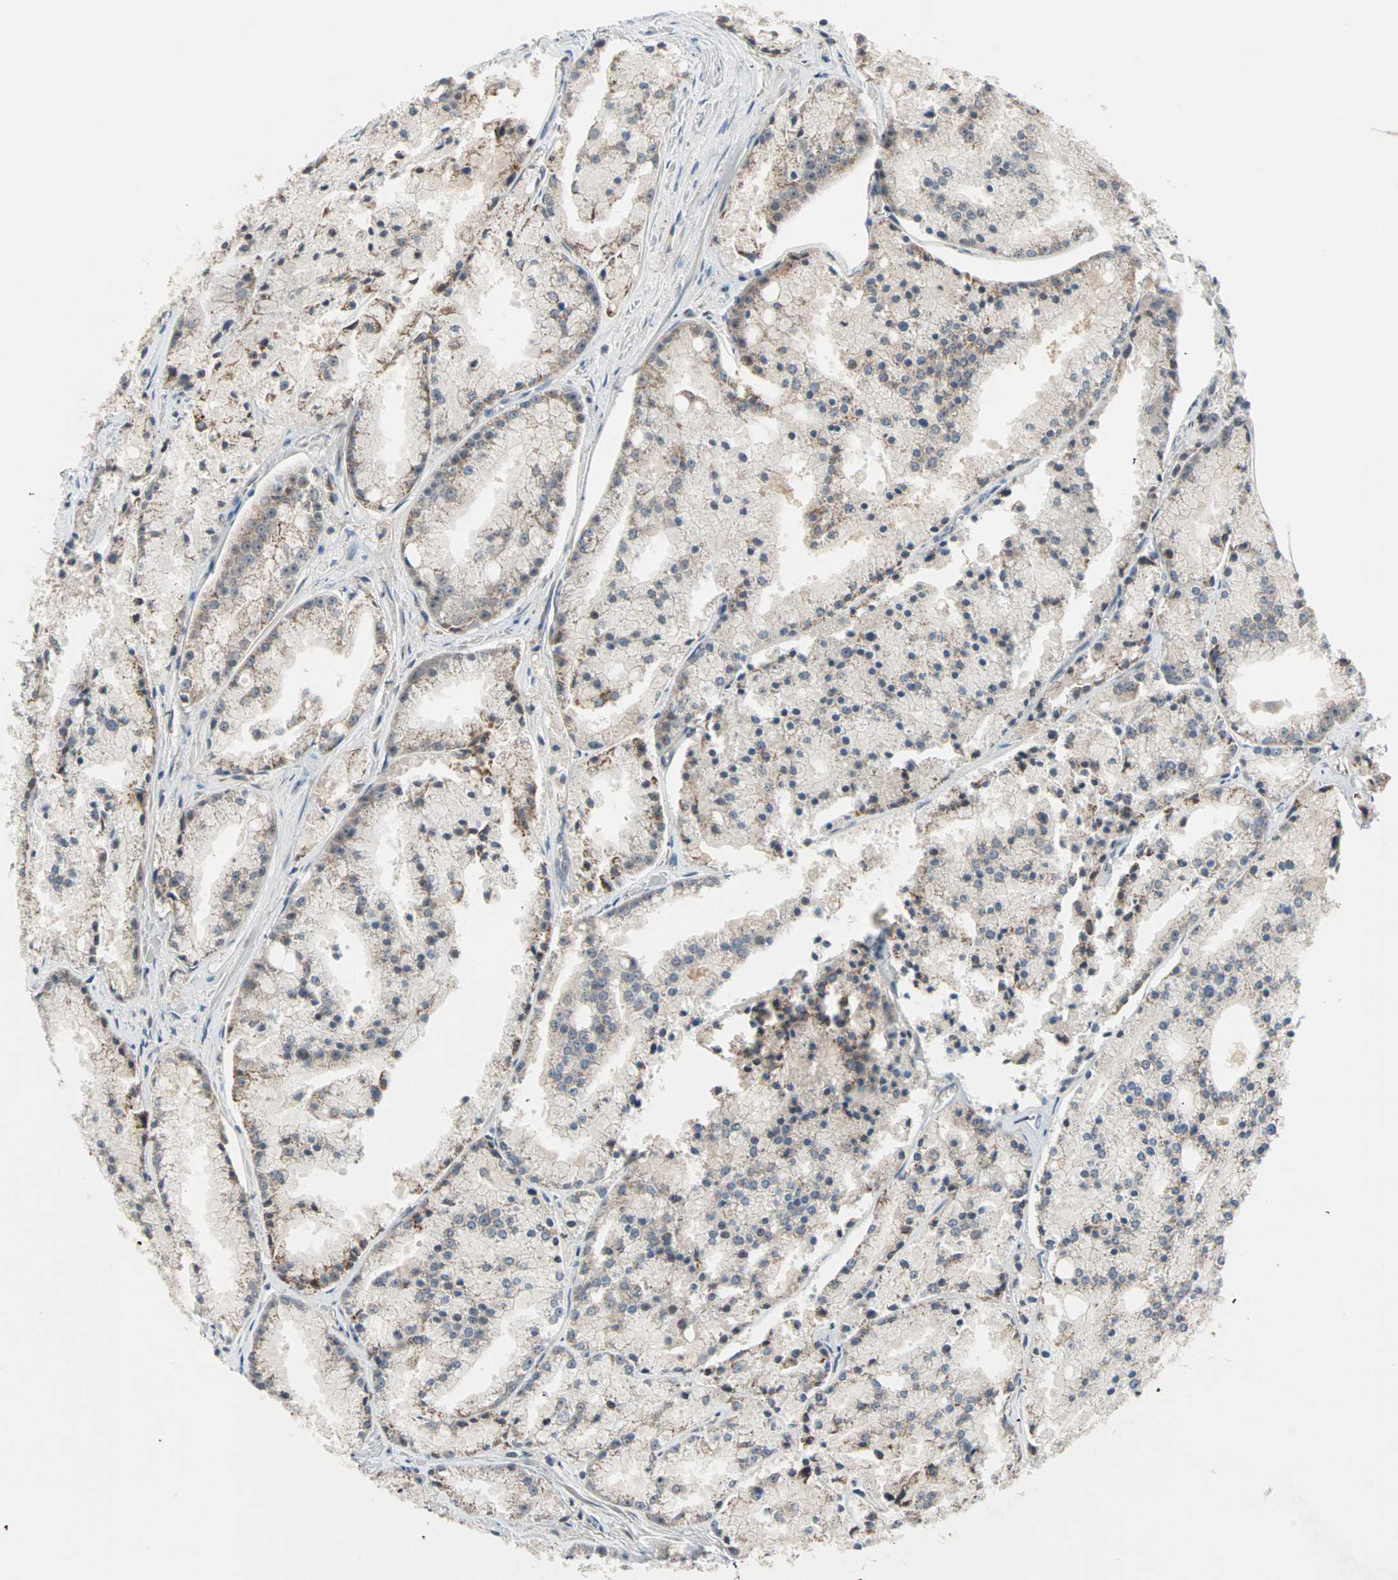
{"staining": {"intensity": "weak", "quantity": "25%-75%", "location": "cytoplasmic/membranous"}, "tissue": "prostate cancer", "cell_type": "Tumor cells", "image_type": "cancer", "snomed": [{"axis": "morphology", "description": "Adenocarcinoma, Low grade"}, {"axis": "topography", "description": "Prostate"}], "caption": "Protein staining of low-grade adenocarcinoma (prostate) tissue displays weak cytoplasmic/membranous staining in approximately 25%-75% of tumor cells.", "gene": "PROS1", "patient": {"sex": "male", "age": 64}}